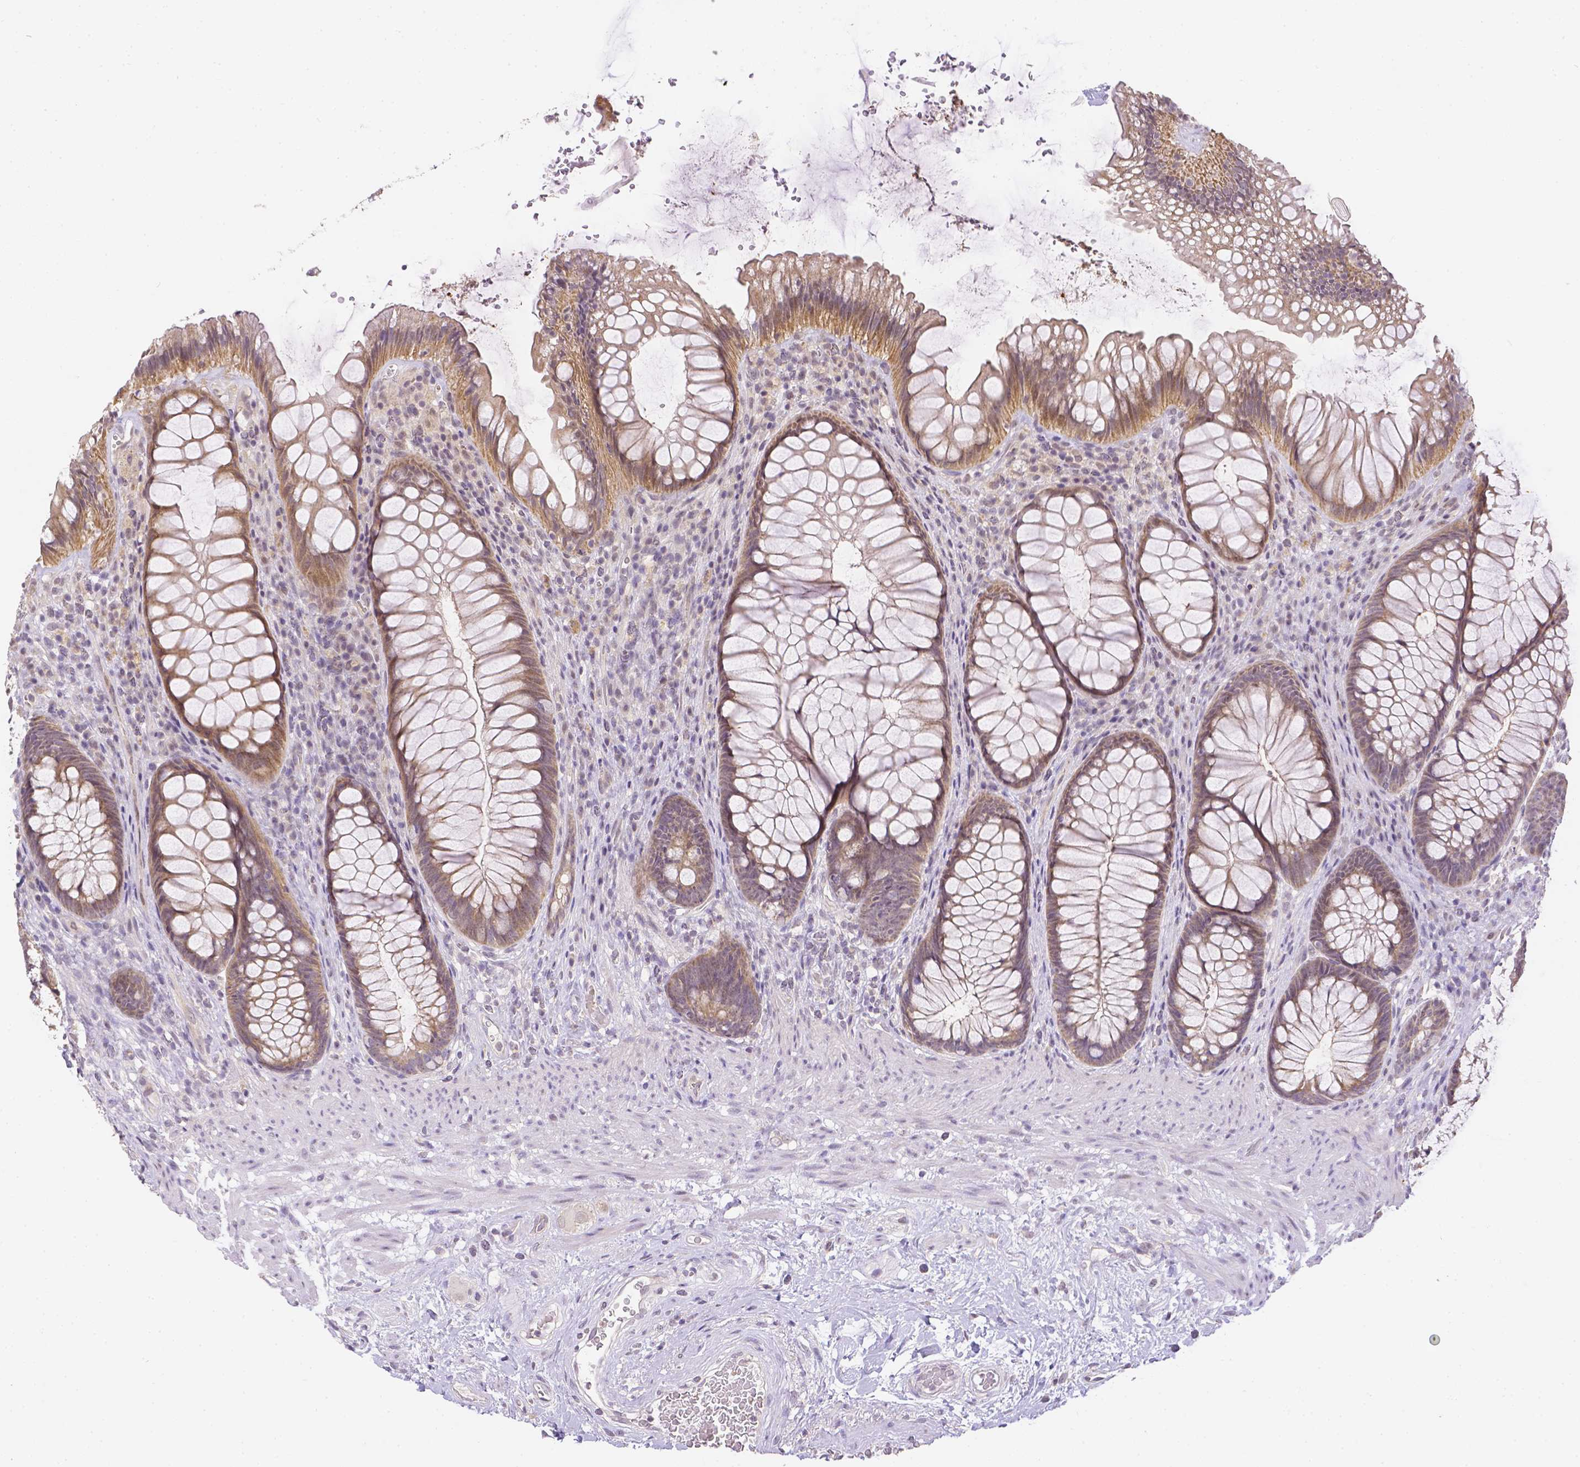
{"staining": {"intensity": "moderate", "quantity": ">75%", "location": "cytoplasmic/membranous"}, "tissue": "rectum", "cell_type": "Glandular cells", "image_type": "normal", "snomed": [{"axis": "morphology", "description": "Normal tissue, NOS"}, {"axis": "topography", "description": "Smooth muscle"}, {"axis": "topography", "description": "Rectum"}], "caption": "IHC (DAB (3,3'-diaminobenzidine)) staining of normal human rectum exhibits moderate cytoplasmic/membranous protein expression in about >75% of glandular cells.", "gene": "ZNF280B", "patient": {"sex": "male", "age": 53}}